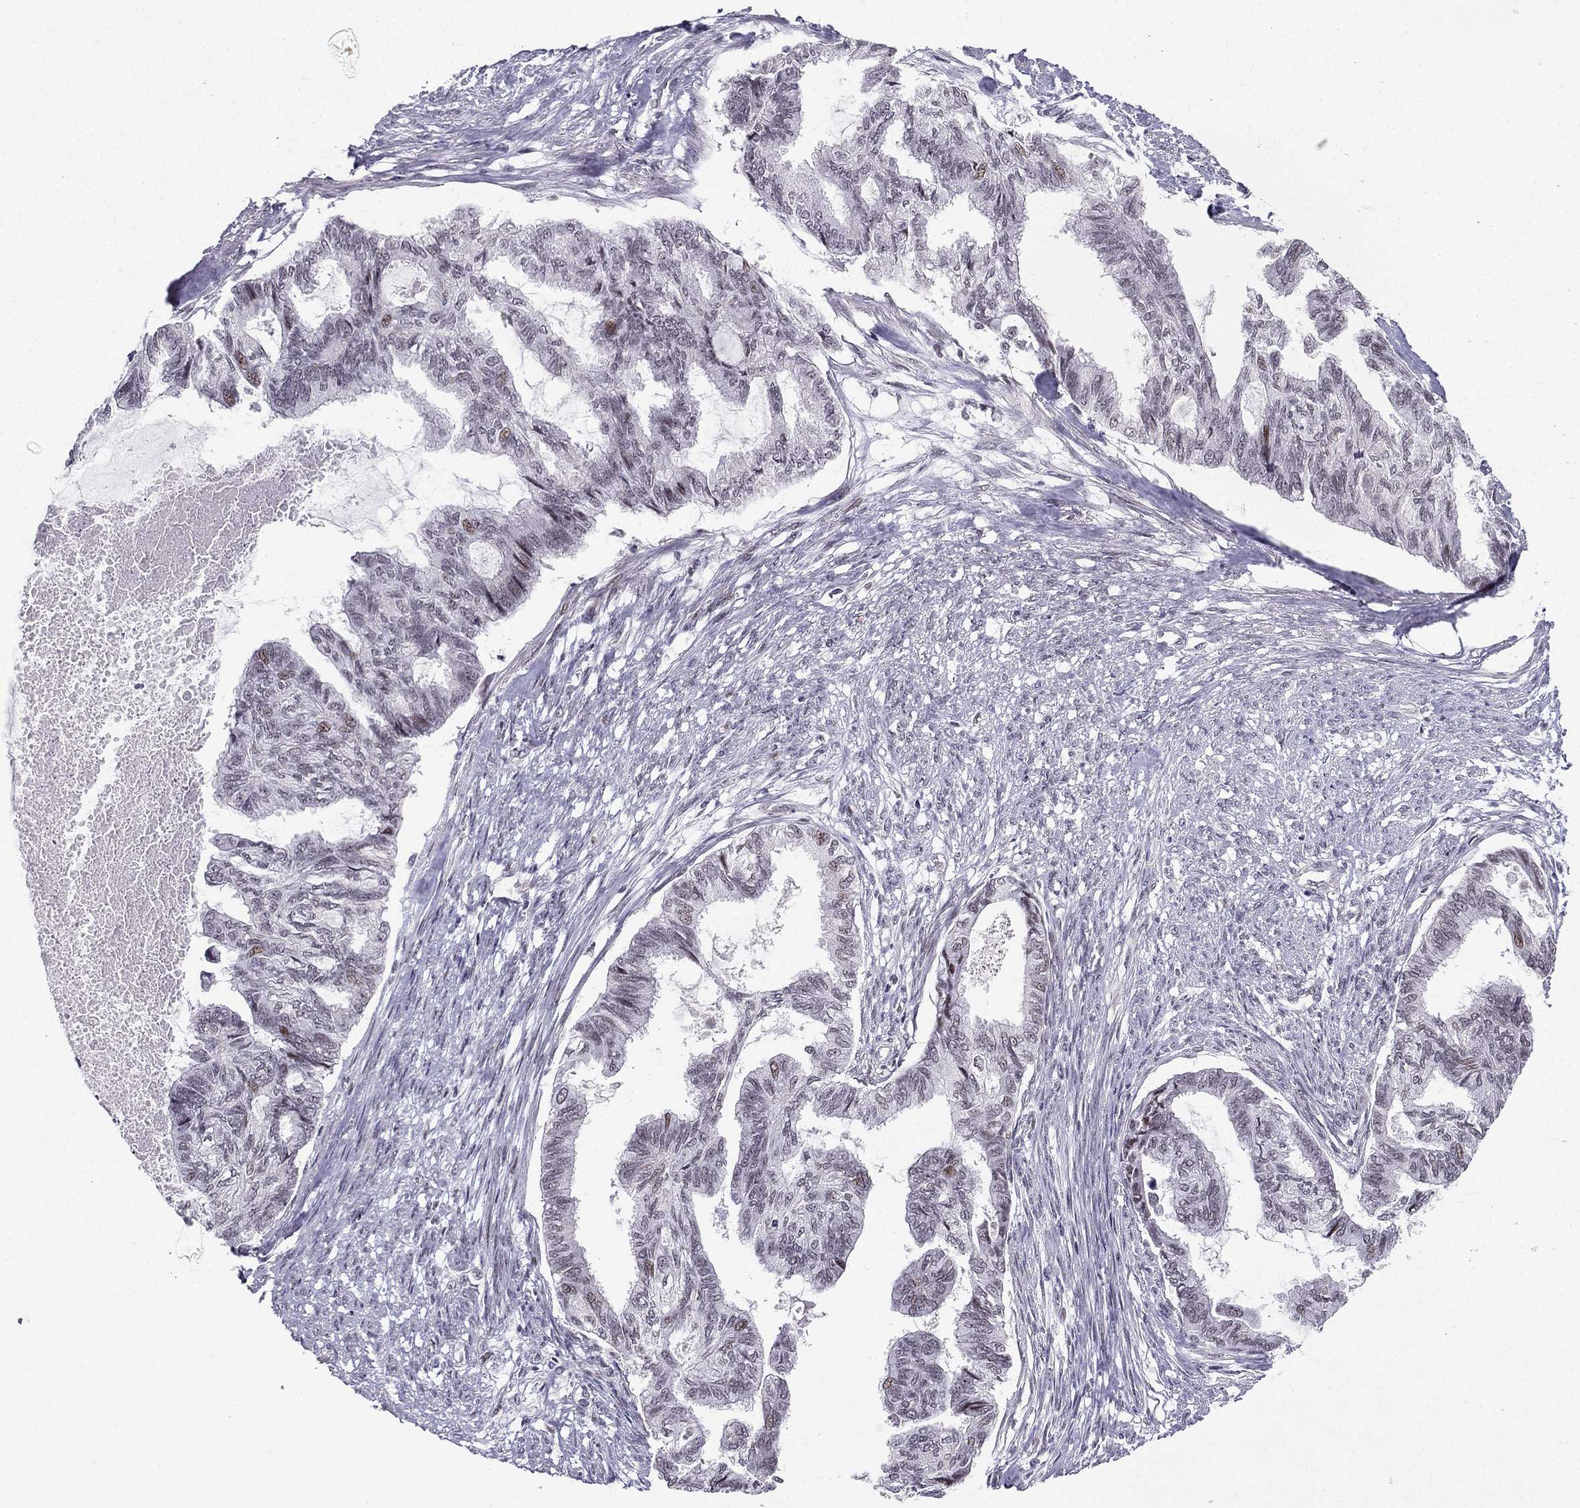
{"staining": {"intensity": "weak", "quantity": "<25%", "location": "nuclear"}, "tissue": "endometrial cancer", "cell_type": "Tumor cells", "image_type": "cancer", "snomed": [{"axis": "morphology", "description": "Adenocarcinoma, NOS"}, {"axis": "topography", "description": "Endometrium"}], "caption": "Endometrial cancer (adenocarcinoma) stained for a protein using IHC shows no staining tumor cells.", "gene": "RPRD2", "patient": {"sex": "female", "age": 86}}